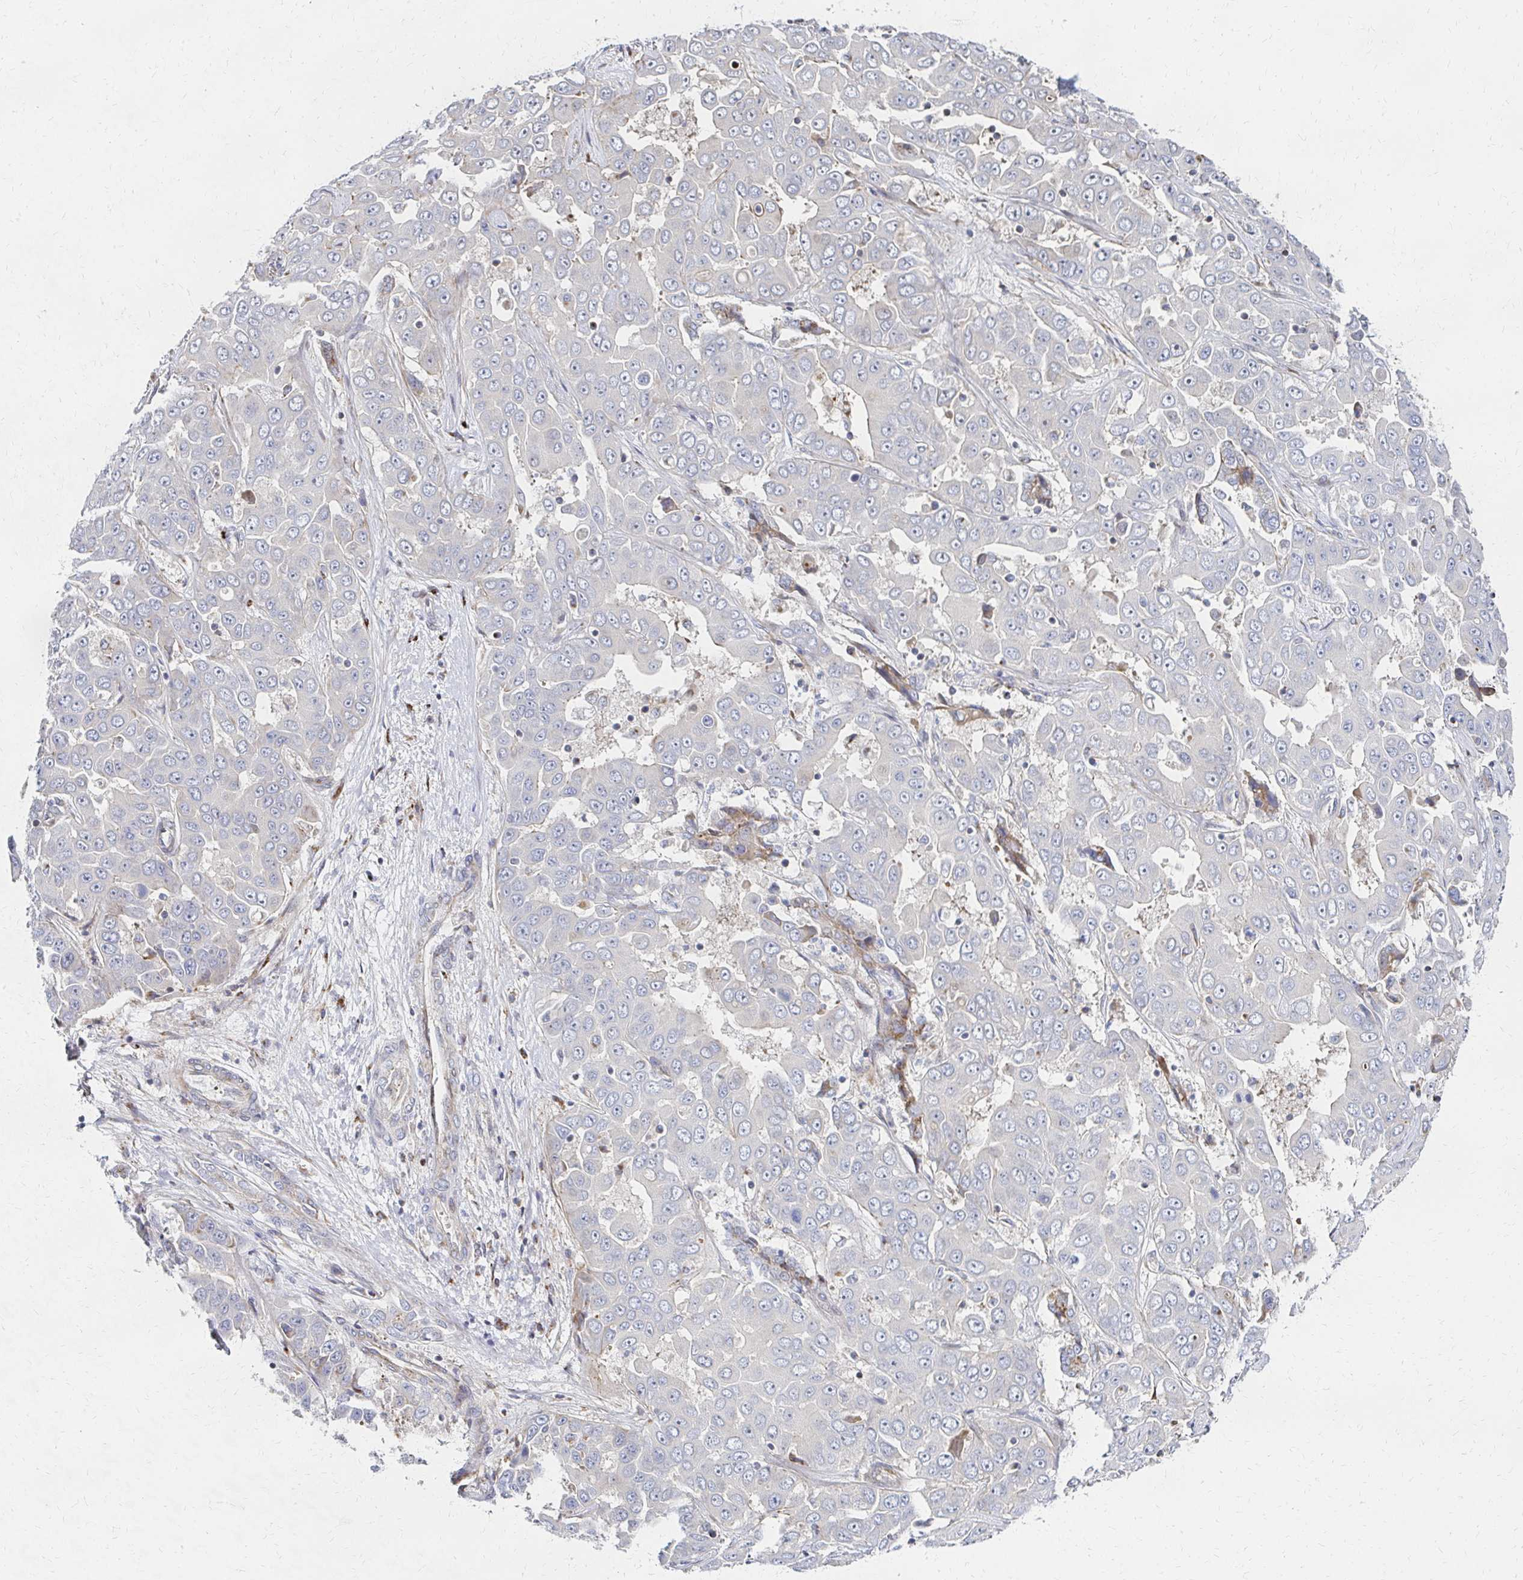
{"staining": {"intensity": "negative", "quantity": "none", "location": "none"}, "tissue": "liver cancer", "cell_type": "Tumor cells", "image_type": "cancer", "snomed": [{"axis": "morphology", "description": "Cholangiocarcinoma"}, {"axis": "topography", "description": "Liver"}], "caption": "There is no significant staining in tumor cells of liver cholangiocarcinoma.", "gene": "MAN1A1", "patient": {"sex": "female", "age": 52}}